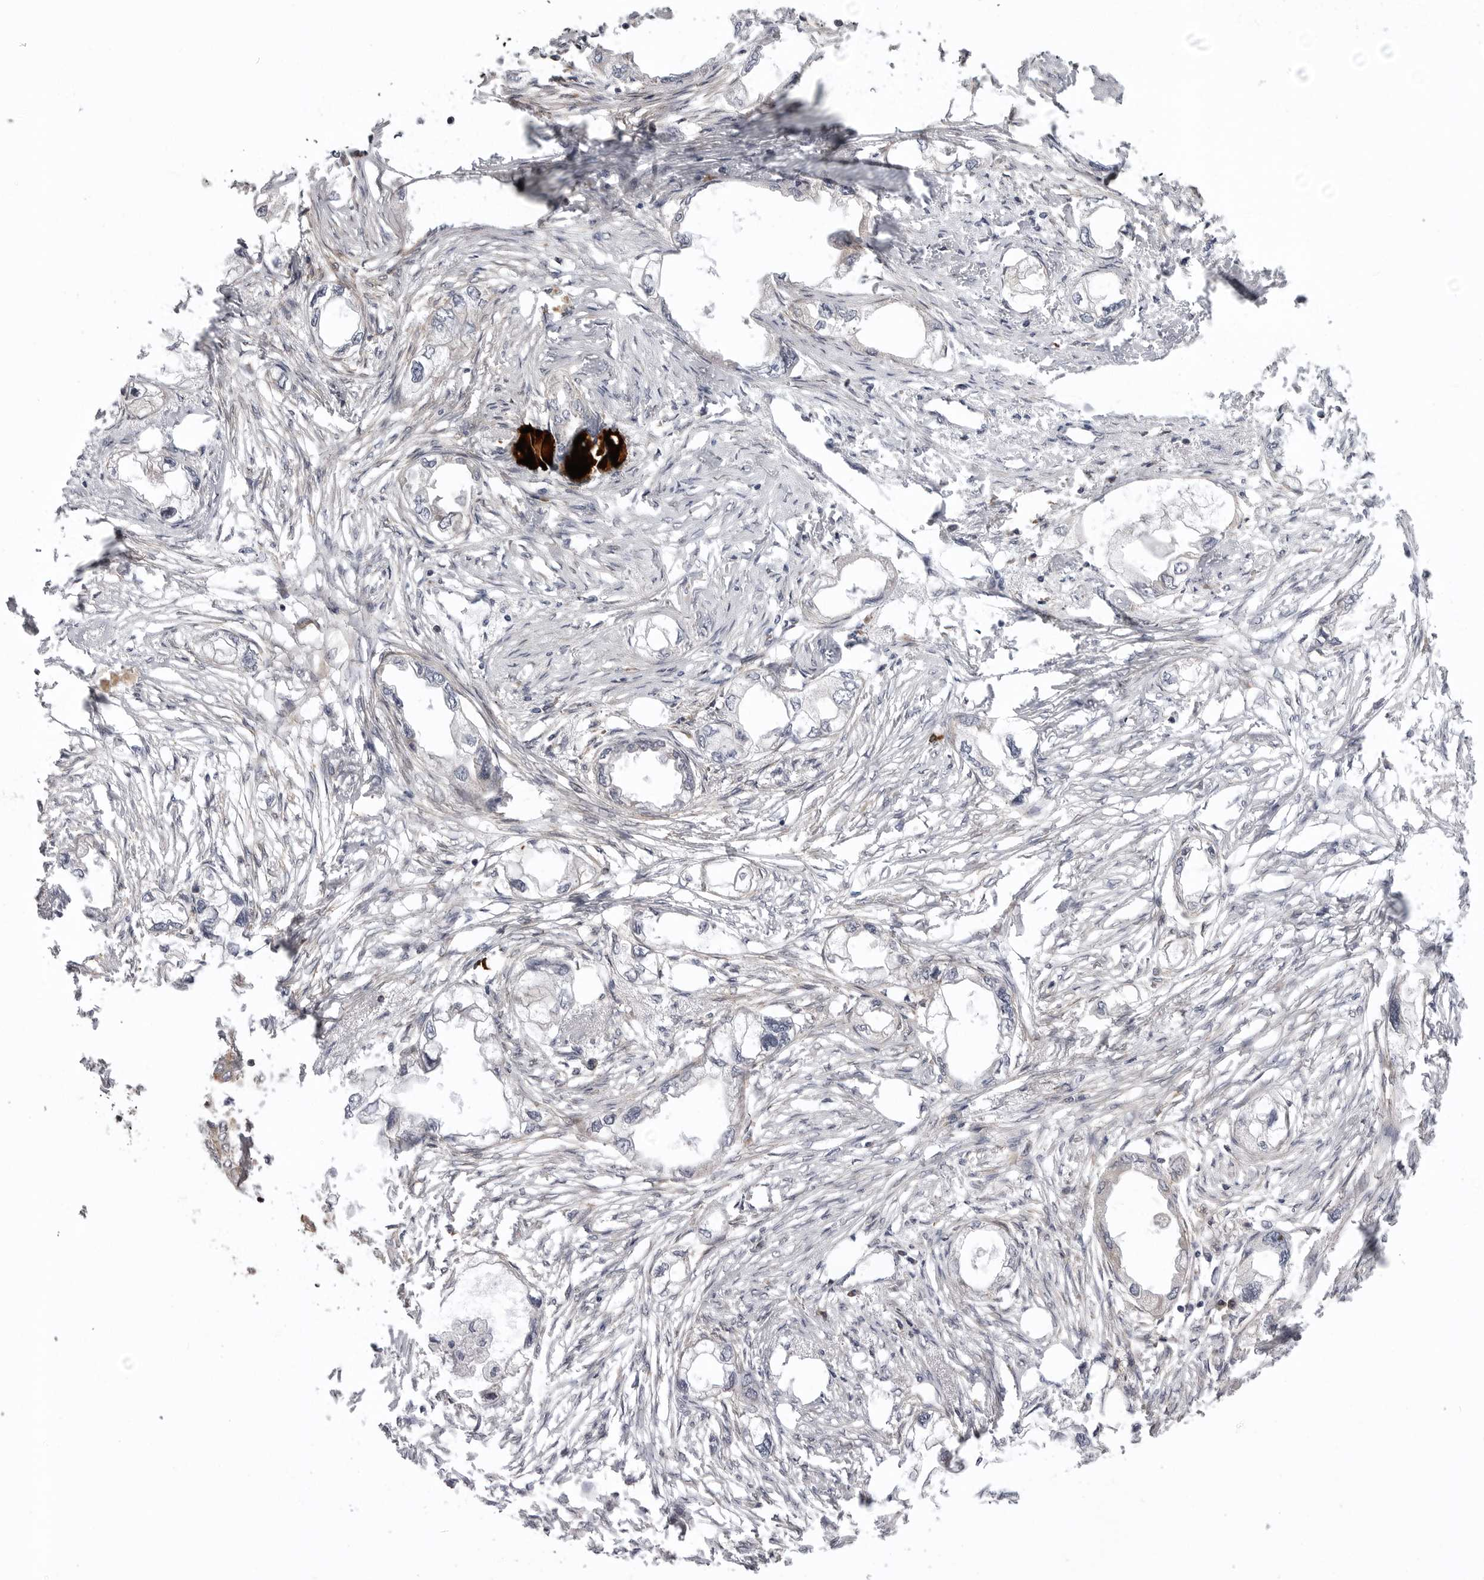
{"staining": {"intensity": "negative", "quantity": "none", "location": "none"}, "tissue": "endometrial cancer", "cell_type": "Tumor cells", "image_type": "cancer", "snomed": [{"axis": "morphology", "description": "Adenocarcinoma, NOS"}, {"axis": "morphology", "description": "Adenocarcinoma, metastatic, NOS"}, {"axis": "topography", "description": "Adipose tissue"}, {"axis": "topography", "description": "Endometrium"}], "caption": "This is an immunohistochemistry image of human endometrial cancer (adenocarcinoma). There is no staining in tumor cells.", "gene": "SCP2", "patient": {"sex": "female", "age": 67}}